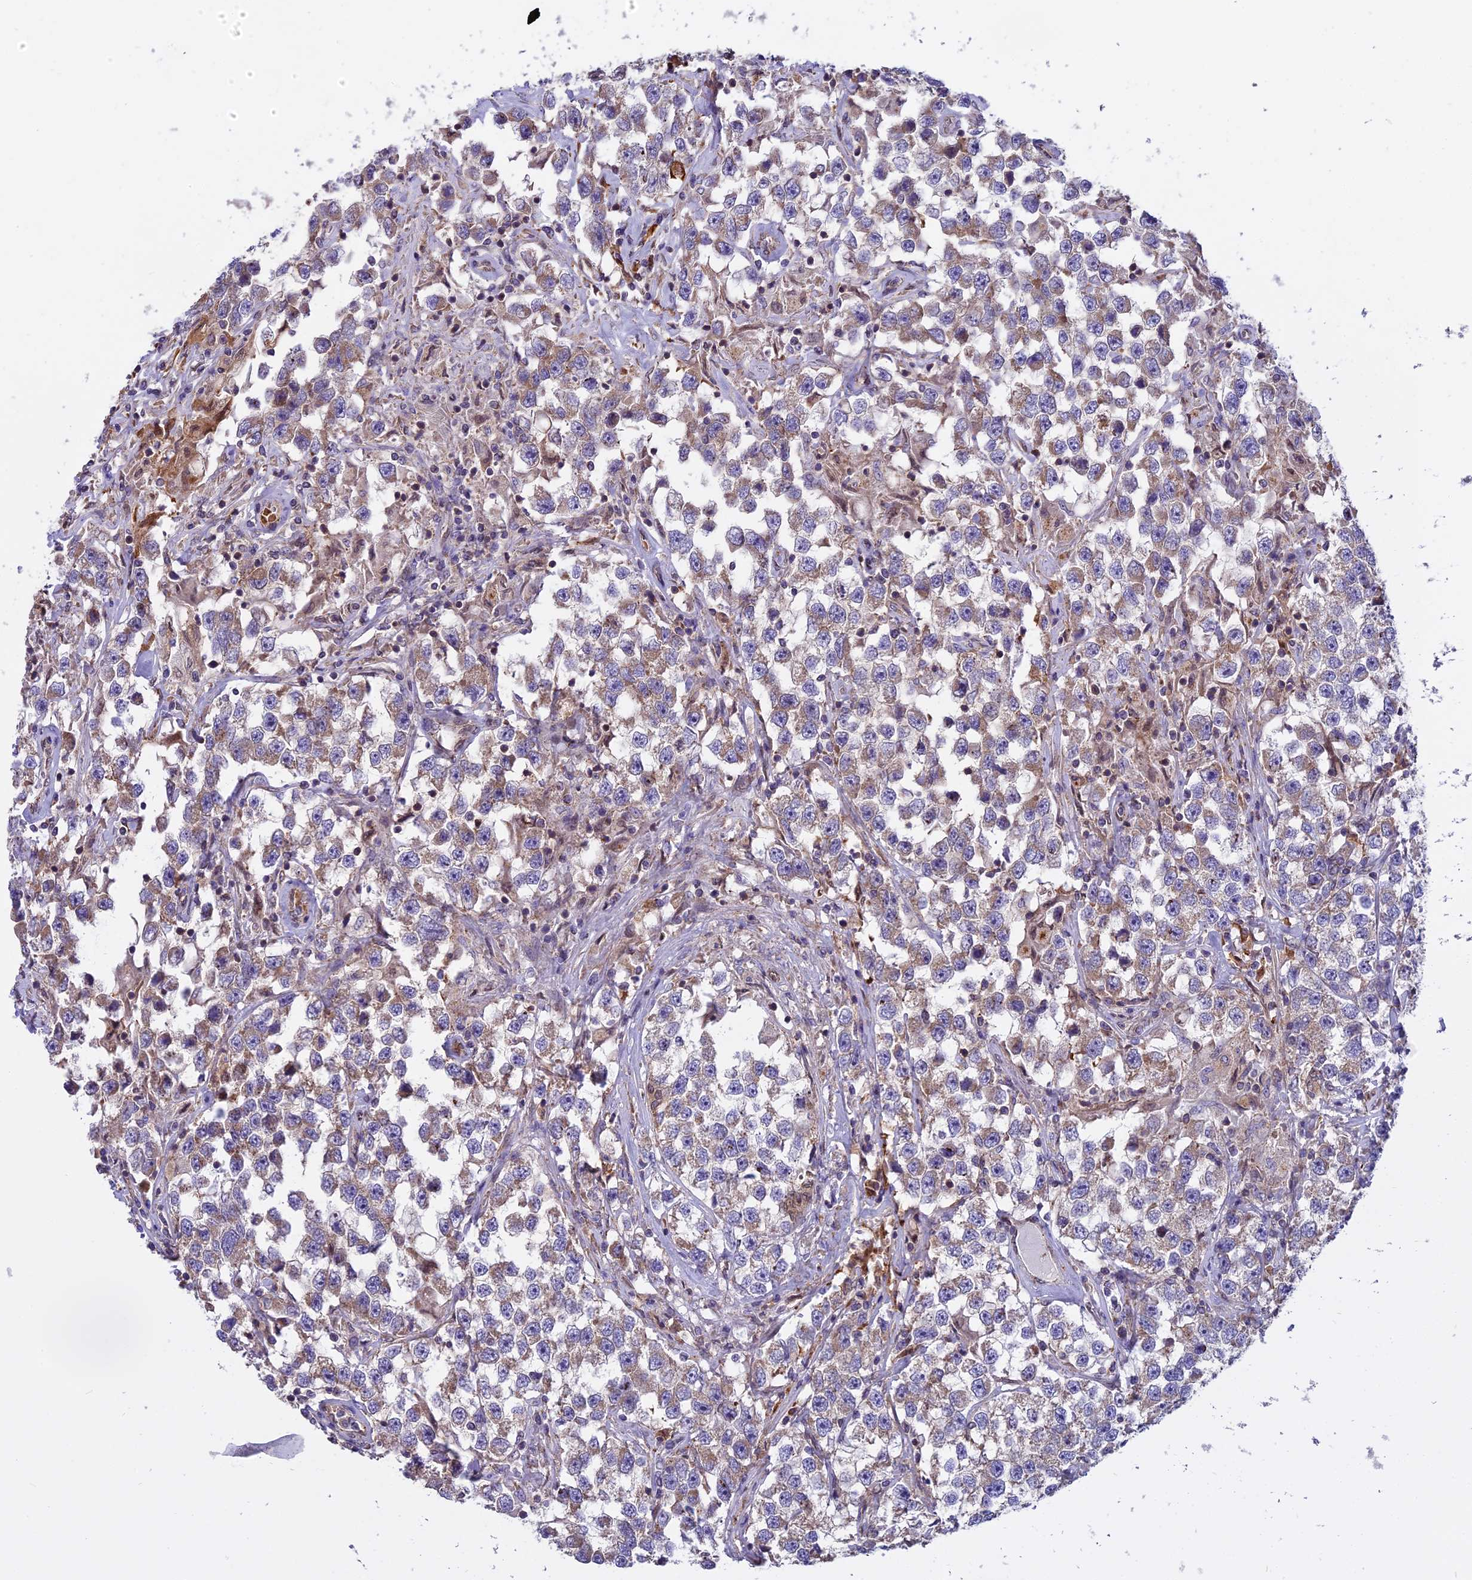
{"staining": {"intensity": "weak", "quantity": "25%-75%", "location": "cytoplasmic/membranous"}, "tissue": "testis cancer", "cell_type": "Tumor cells", "image_type": "cancer", "snomed": [{"axis": "morphology", "description": "Seminoma, NOS"}, {"axis": "topography", "description": "Testis"}], "caption": "Immunohistochemistry (IHC) of human testis seminoma displays low levels of weak cytoplasmic/membranous staining in about 25%-75% of tumor cells.", "gene": "CHMP2A", "patient": {"sex": "male", "age": 46}}